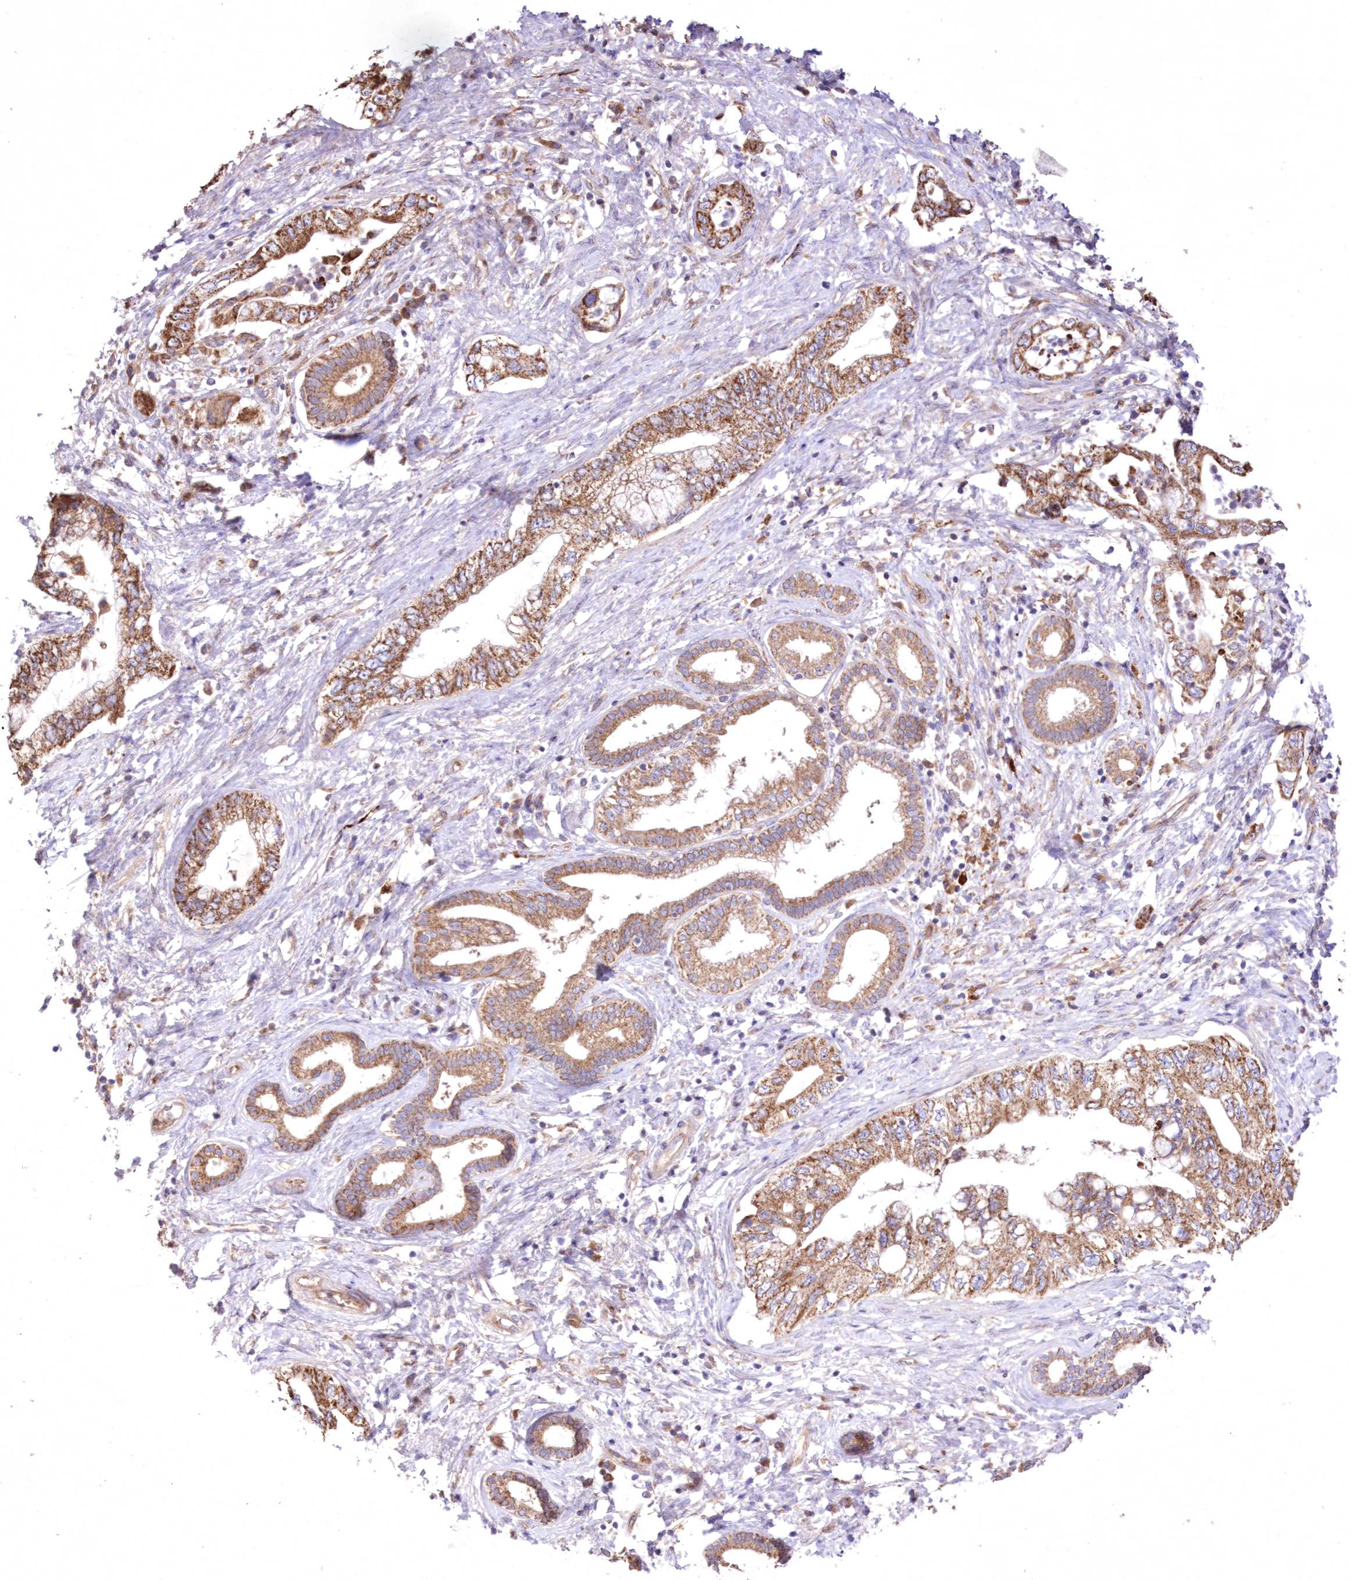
{"staining": {"intensity": "moderate", "quantity": ">75%", "location": "cytoplasmic/membranous"}, "tissue": "pancreatic cancer", "cell_type": "Tumor cells", "image_type": "cancer", "snomed": [{"axis": "morphology", "description": "Adenocarcinoma, NOS"}, {"axis": "topography", "description": "Pancreas"}], "caption": "DAB immunohistochemical staining of human pancreatic adenocarcinoma displays moderate cytoplasmic/membranous protein expression in about >75% of tumor cells.", "gene": "FCHO2", "patient": {"sex": "female", "age": 73}}